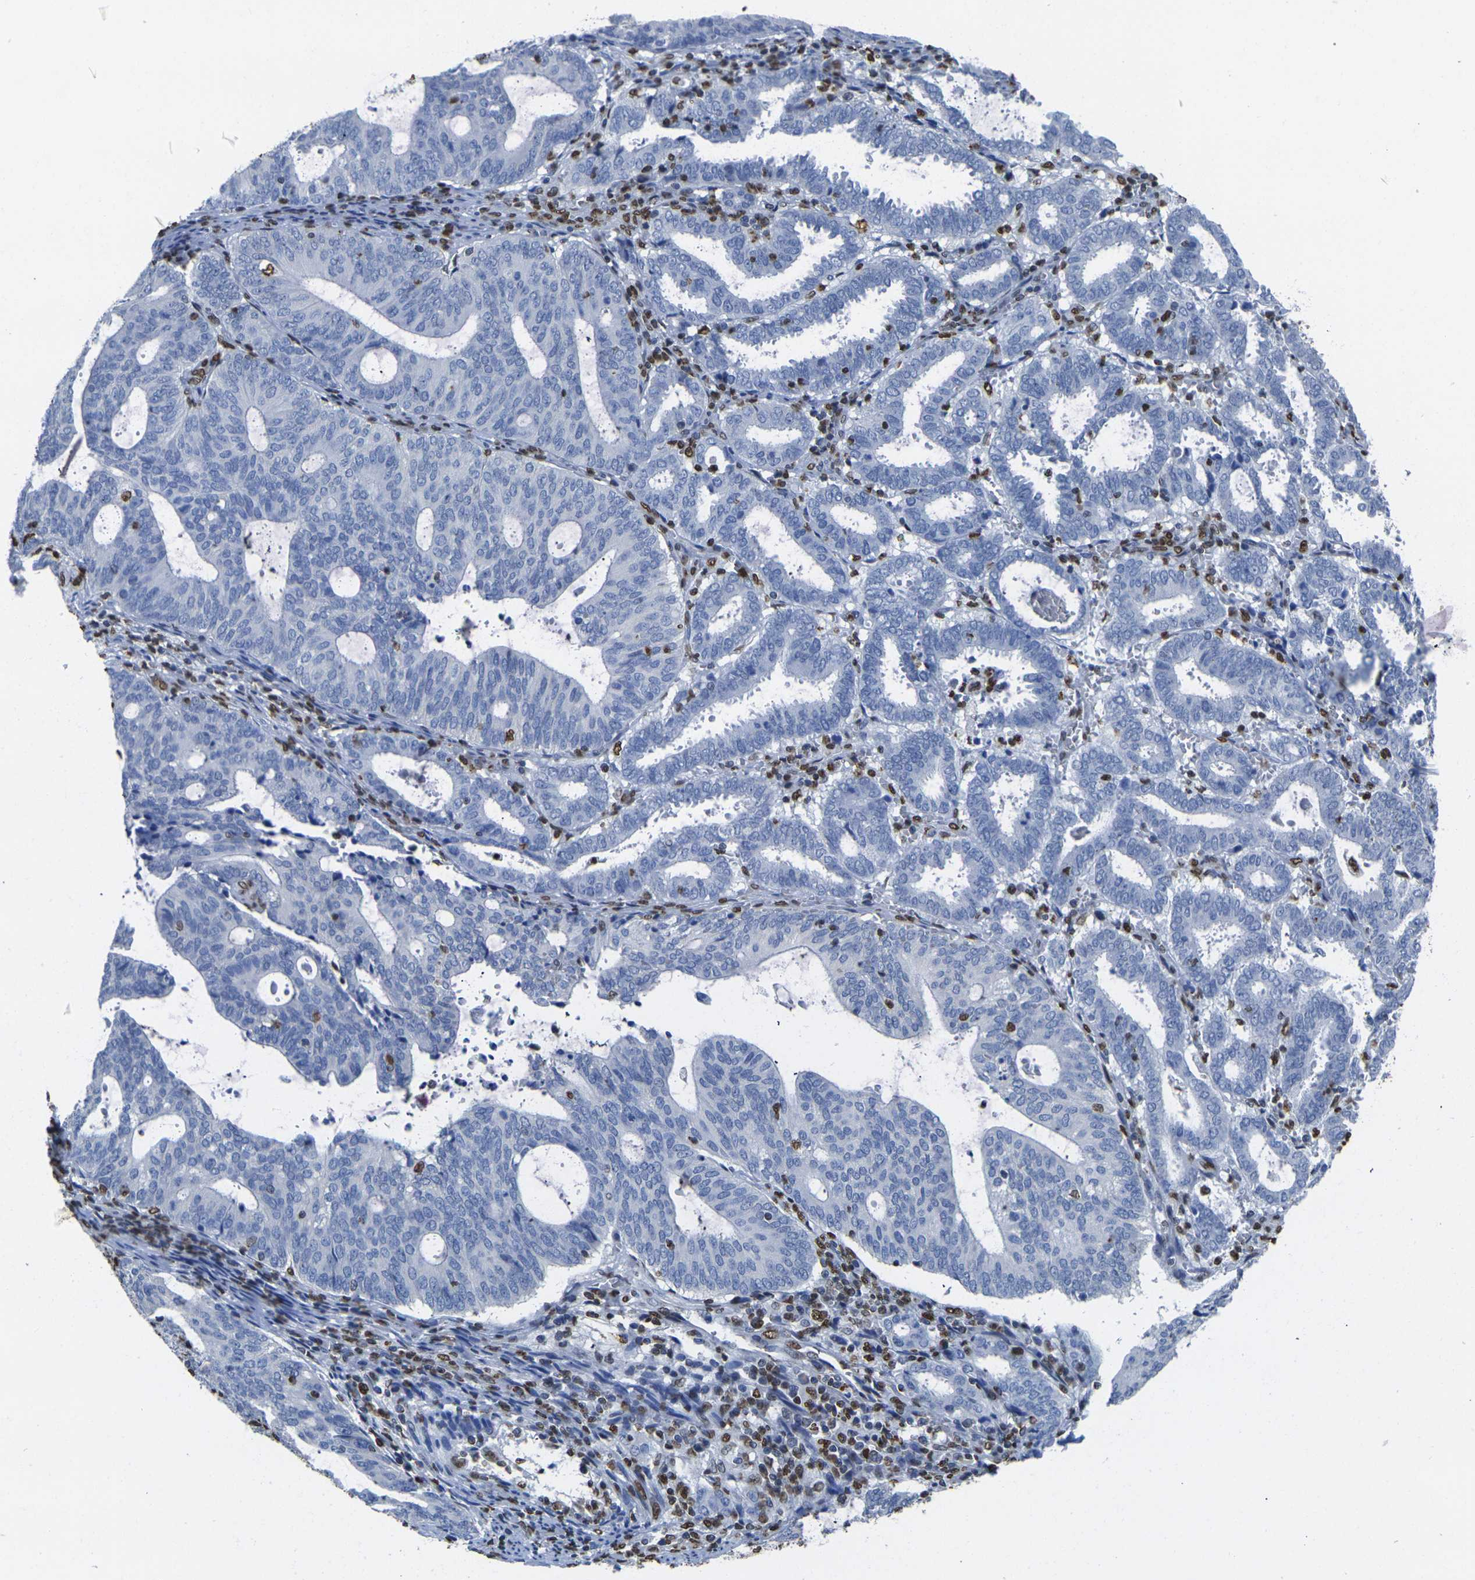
{"staining": {"intensity": "negative", "quantity": "none", "location": "none"}, "tissue": "endometrial cancer", "cell_type": "Tumor cells", "image_type": "cancer", "snomed": [{"axis": "morphology", "description": "Adenocarcinoma, NOS"}, {"axis": "topography", "description": "Uterus"}], "caption": "Image shows no protein positivity in tumor cells of endometrial cancer tissue.", "gene": "DRAXIN", "patient": {"sex": "female", "age": 83}}